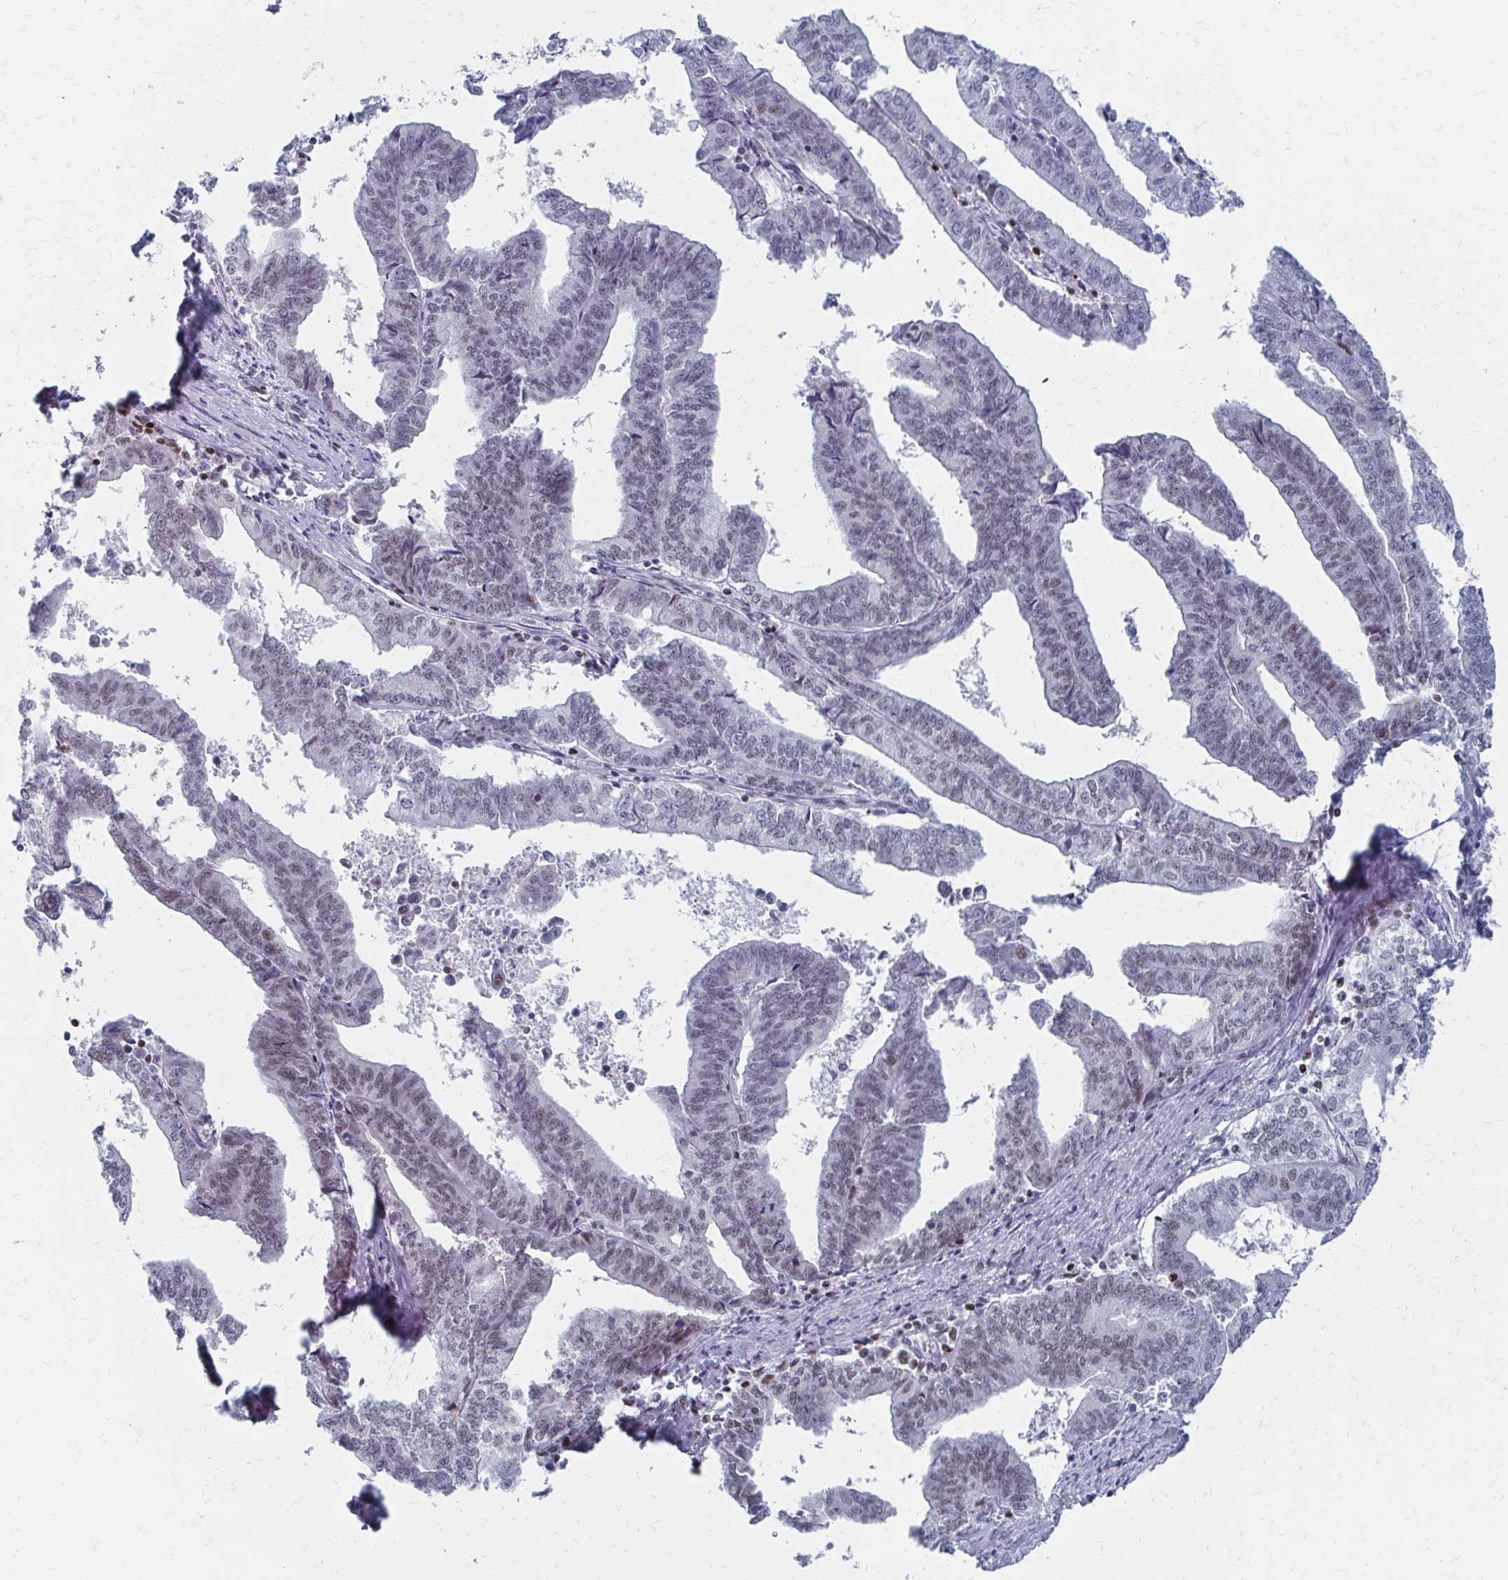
{"staining": {"intensity": "weak", "quantity": "25%-75%", "location": "nuclear"}, "tissue": "endometrial cancer", "cell_type": "Tumor cells", "image_type": "cancer", "snomed": [{"axis": "morphology", "description": "Adenocarcinoma, NOS"}, {"axis": "topography", "description": "Endometrium"}], "caption": "An immunohistochemistry (IHC) histopathology image of neoplastic tissue is shown. Protein staining in brown highlights weak nuclear positivity in adenocarcinoma (endometrial) within tumor cells.", "gene": "CDIN1", "patient": {"sex": "female", "age": 65}}